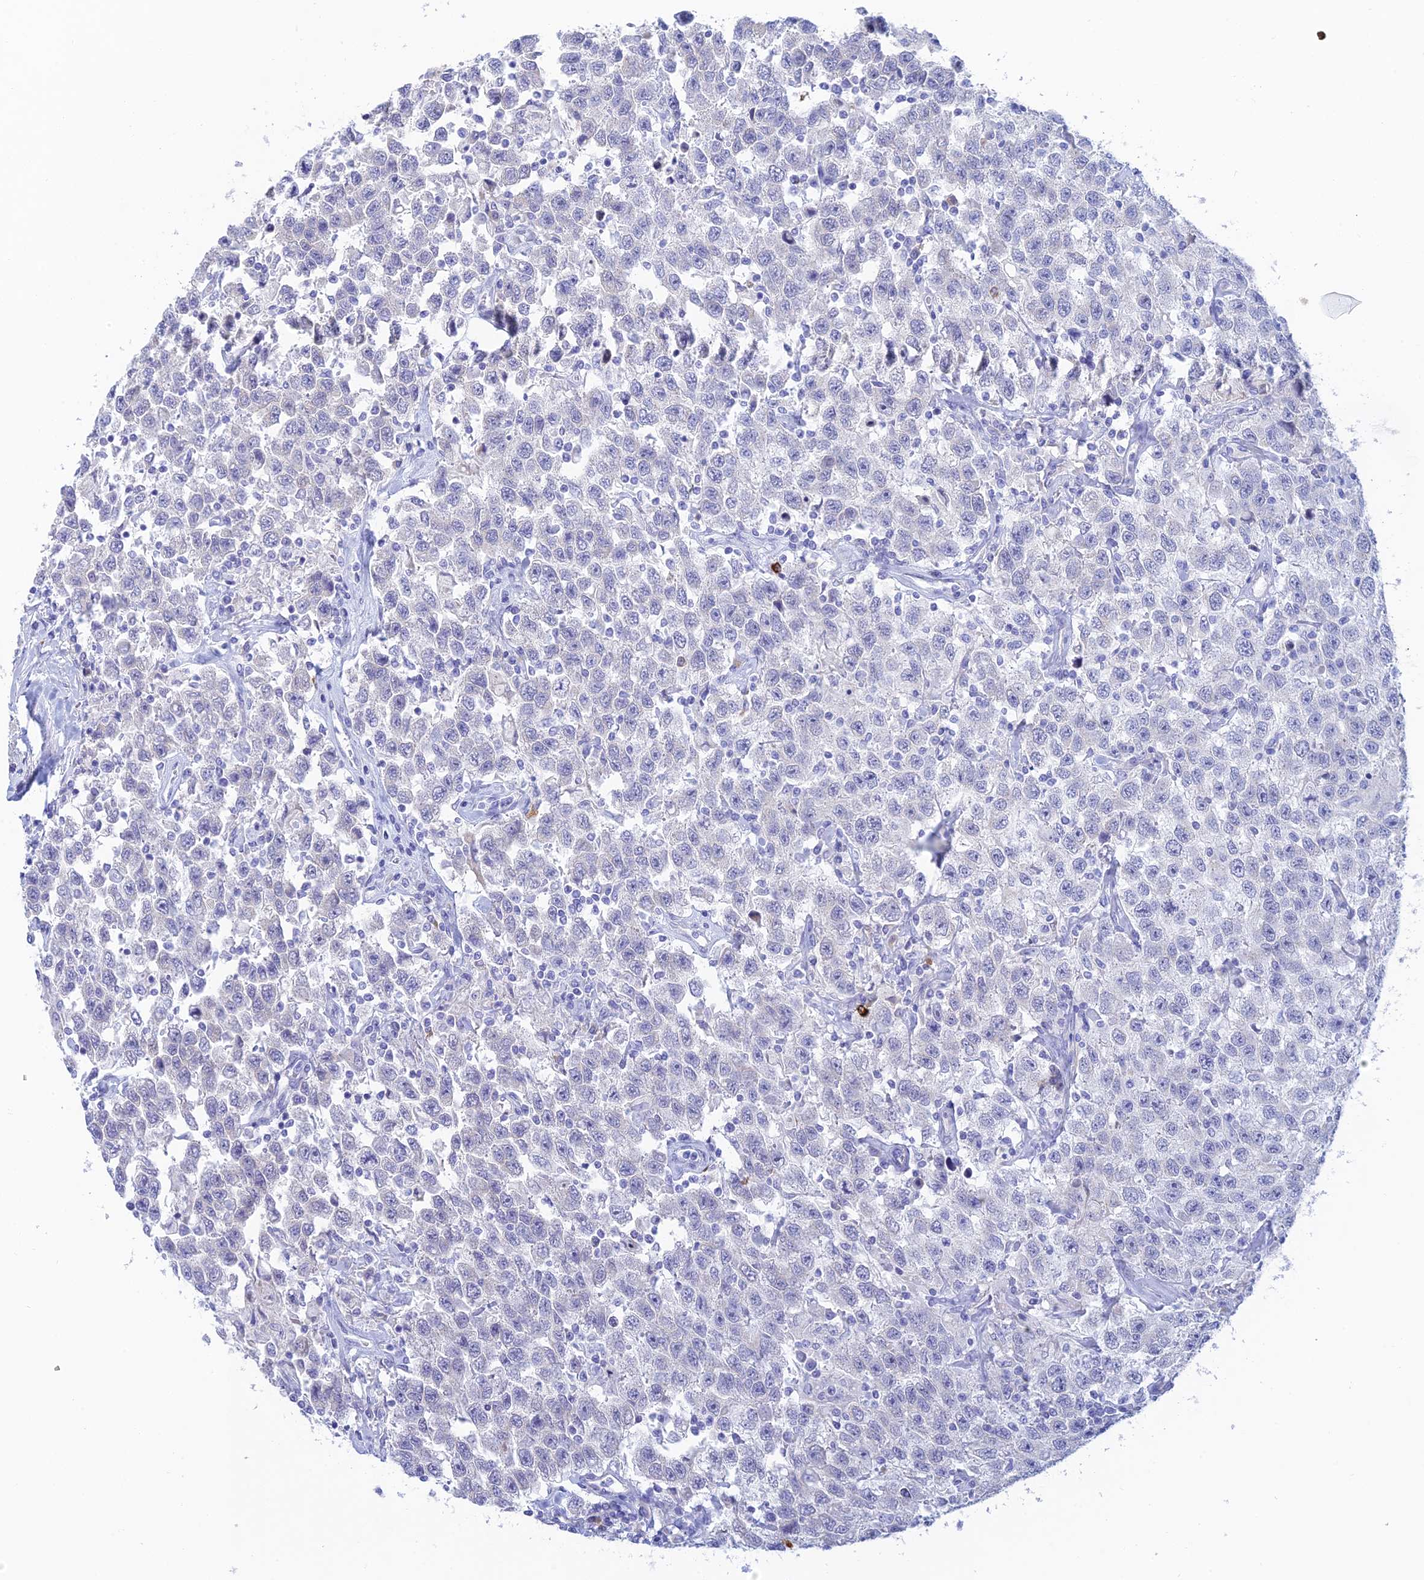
{"staining": {"intensity": "negative", "quantity": "none", "location": "none"}, "tissue": "testis cancer", "cell_type": "Tumor cells", "image_type": "cancer", "snomed": [{"axis": "morphology", "description": "Seminoma, NOS"}, {"axis": "topography", "description": "Testis"}], "caption": "Tumor cells are negative for protein expression in human testis cancer.", "gene": "CEP152", "patient": {"sex": "male", "age": 41}}